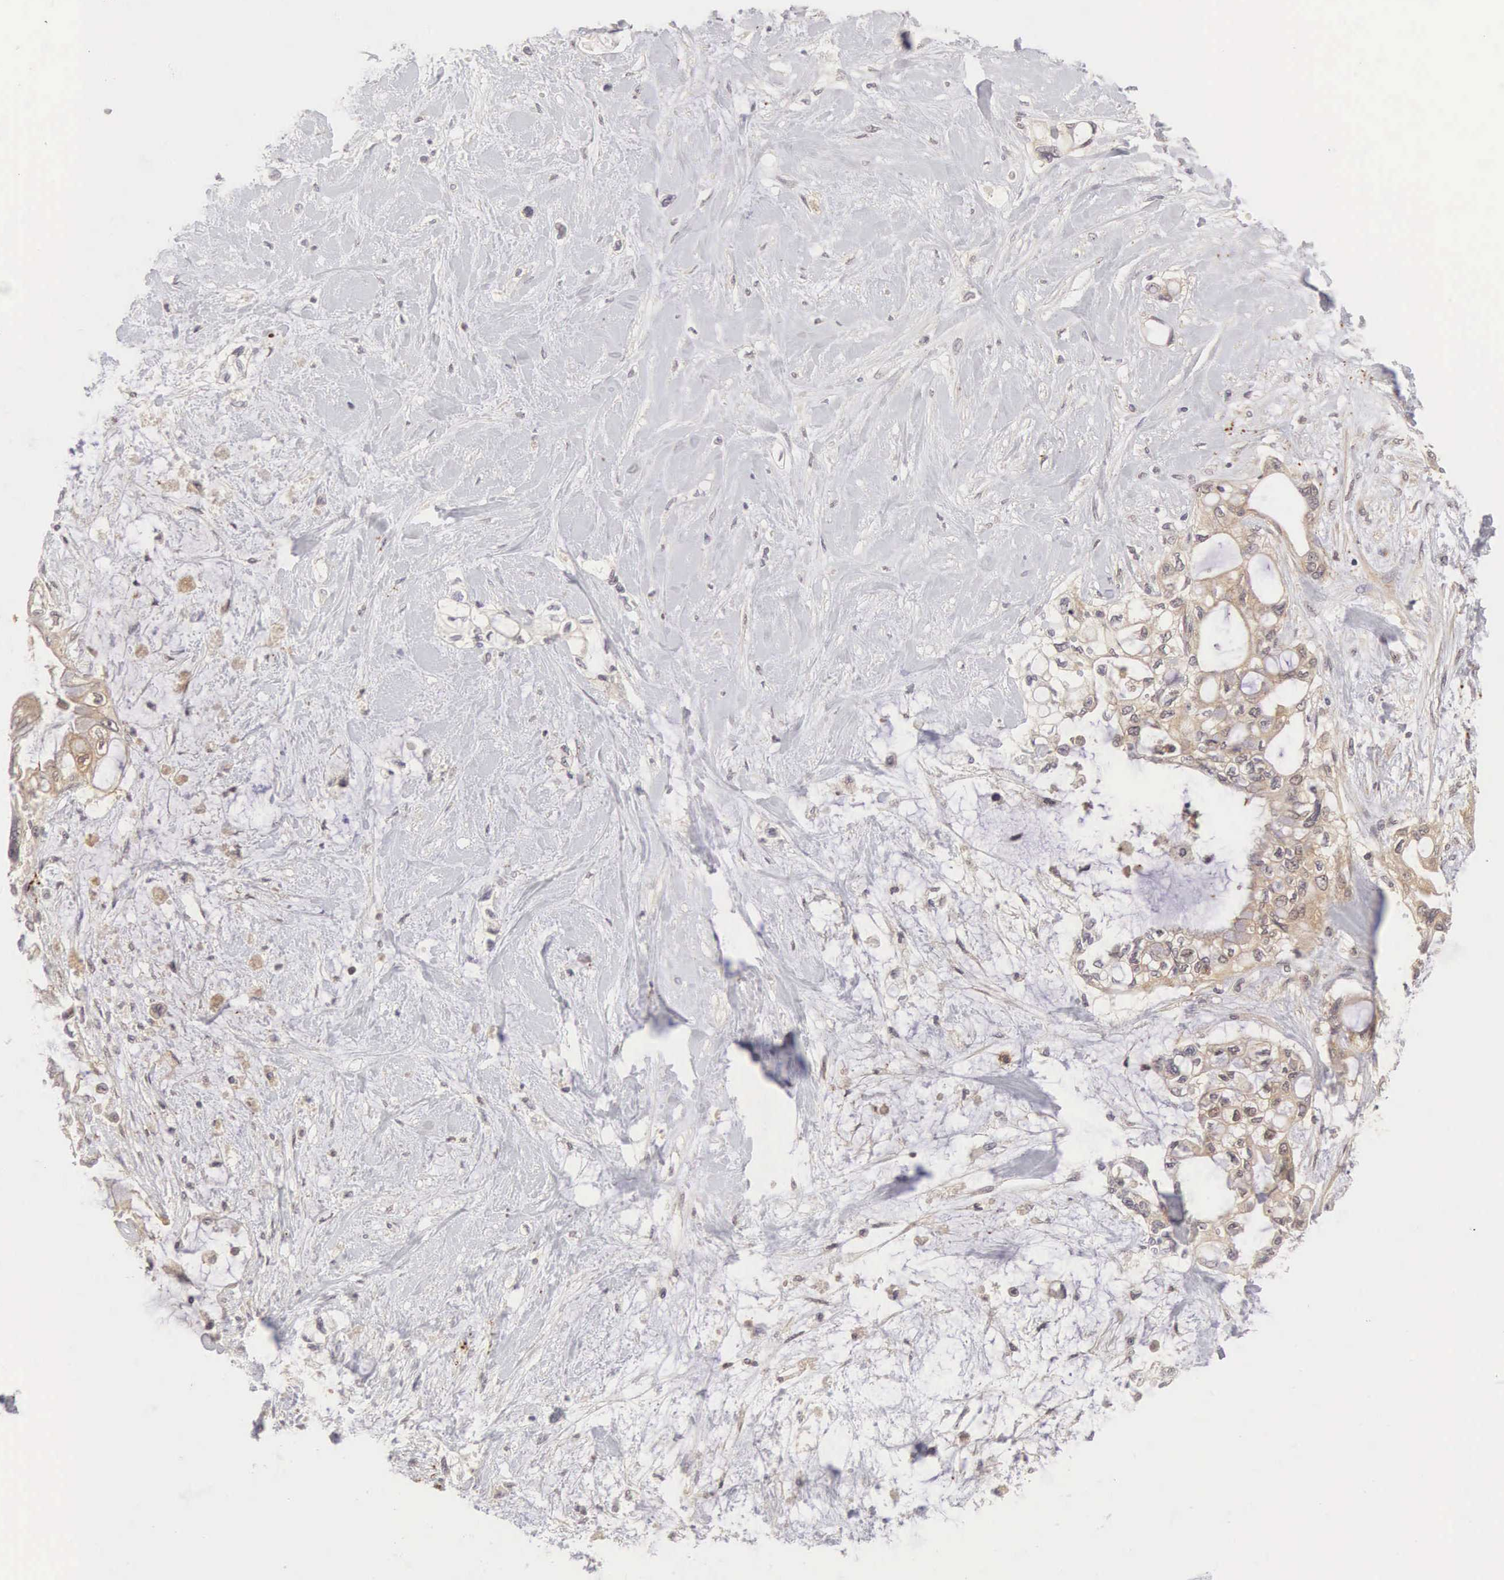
{"staining": {"intensity": "weak", "quantity": "25%-75%", "location": "cytoplasmic/membranous"}, "tissue": "pancreatic cancer", "cell_type": "Tumor cells", "image_type": "cancer", "snomed": [{"axis": "morphology", "description": "Adenocarcinoma, NOS"}, {"axis": "topography", "description": "Pancreas"}], "caption": "High-magnification brightfield microscopy of pancreatic adenocarcinoma stained with DAB (3,3'-diaminobenzidine) (brown) and counterstained with hematoxylin (blue). tumor cells exhibit weak cytoplasmic/membranous expression is appreciated in about25%-75% of cells.", "gene": "CD1A", "patient": {"sex": "female", "age": 70}}